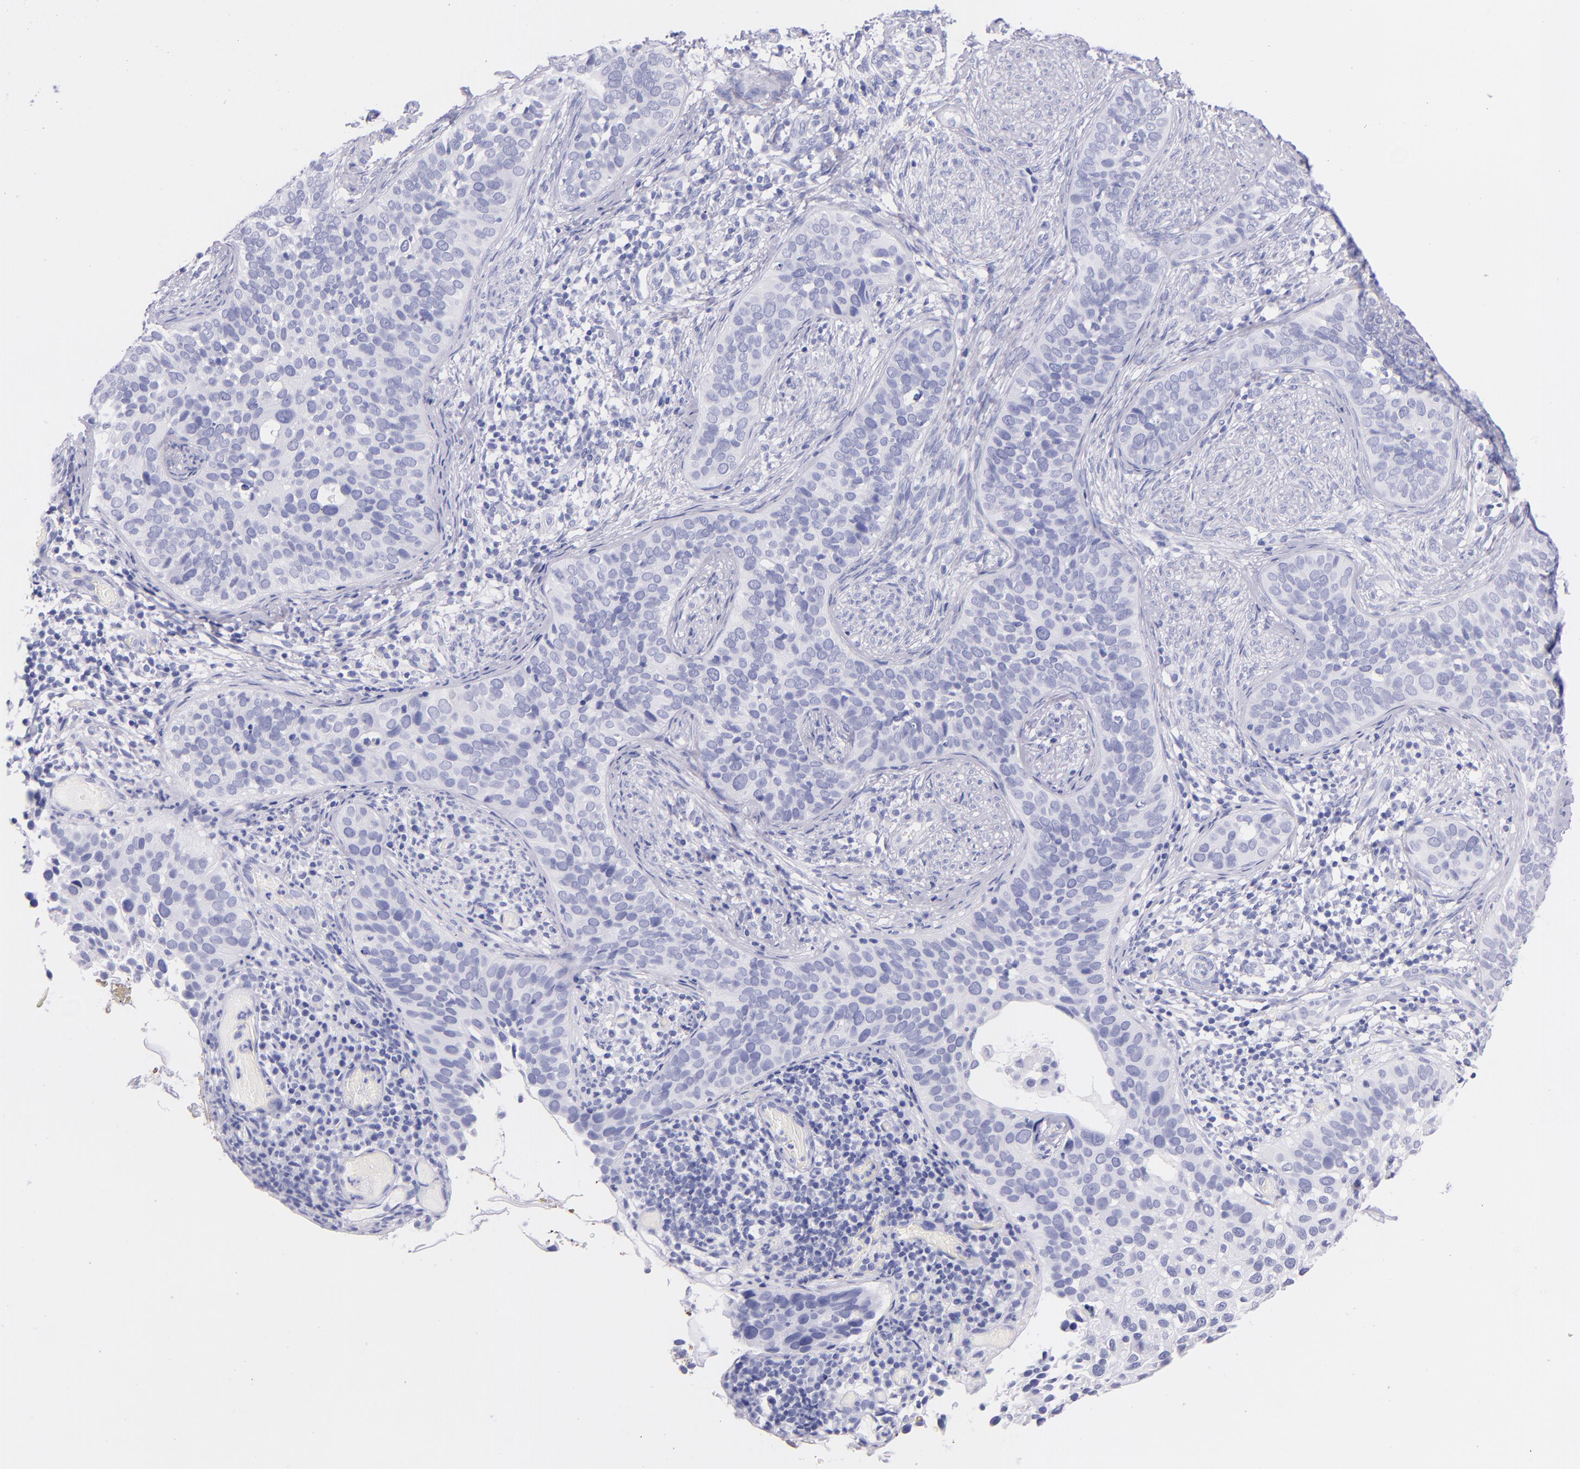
{"staining": {"intensity": "negative", "quantity": "none", "location": "none"}, "tissue": "cervical cancer", "cell_type": "Tumor cells", "image_type": "cancer", "snomed": [{"axis": "morphology", "description": "Squamous cell carcinoma, NOS"}, {"axis": "topography", "description": "Cervix"}], "caption": "Immunohistochemistry photomicrograph of neoplastic tissue: human cervical squamous cell carcinoma stained with DAB shows no significant protein positivity in tumor cells. (DAB (3,3'-diaminobenzidine) IHC with hematoxylin counter stain).", "gene": "SFTPB", "patient": {"sex": "female", "age": 31}}